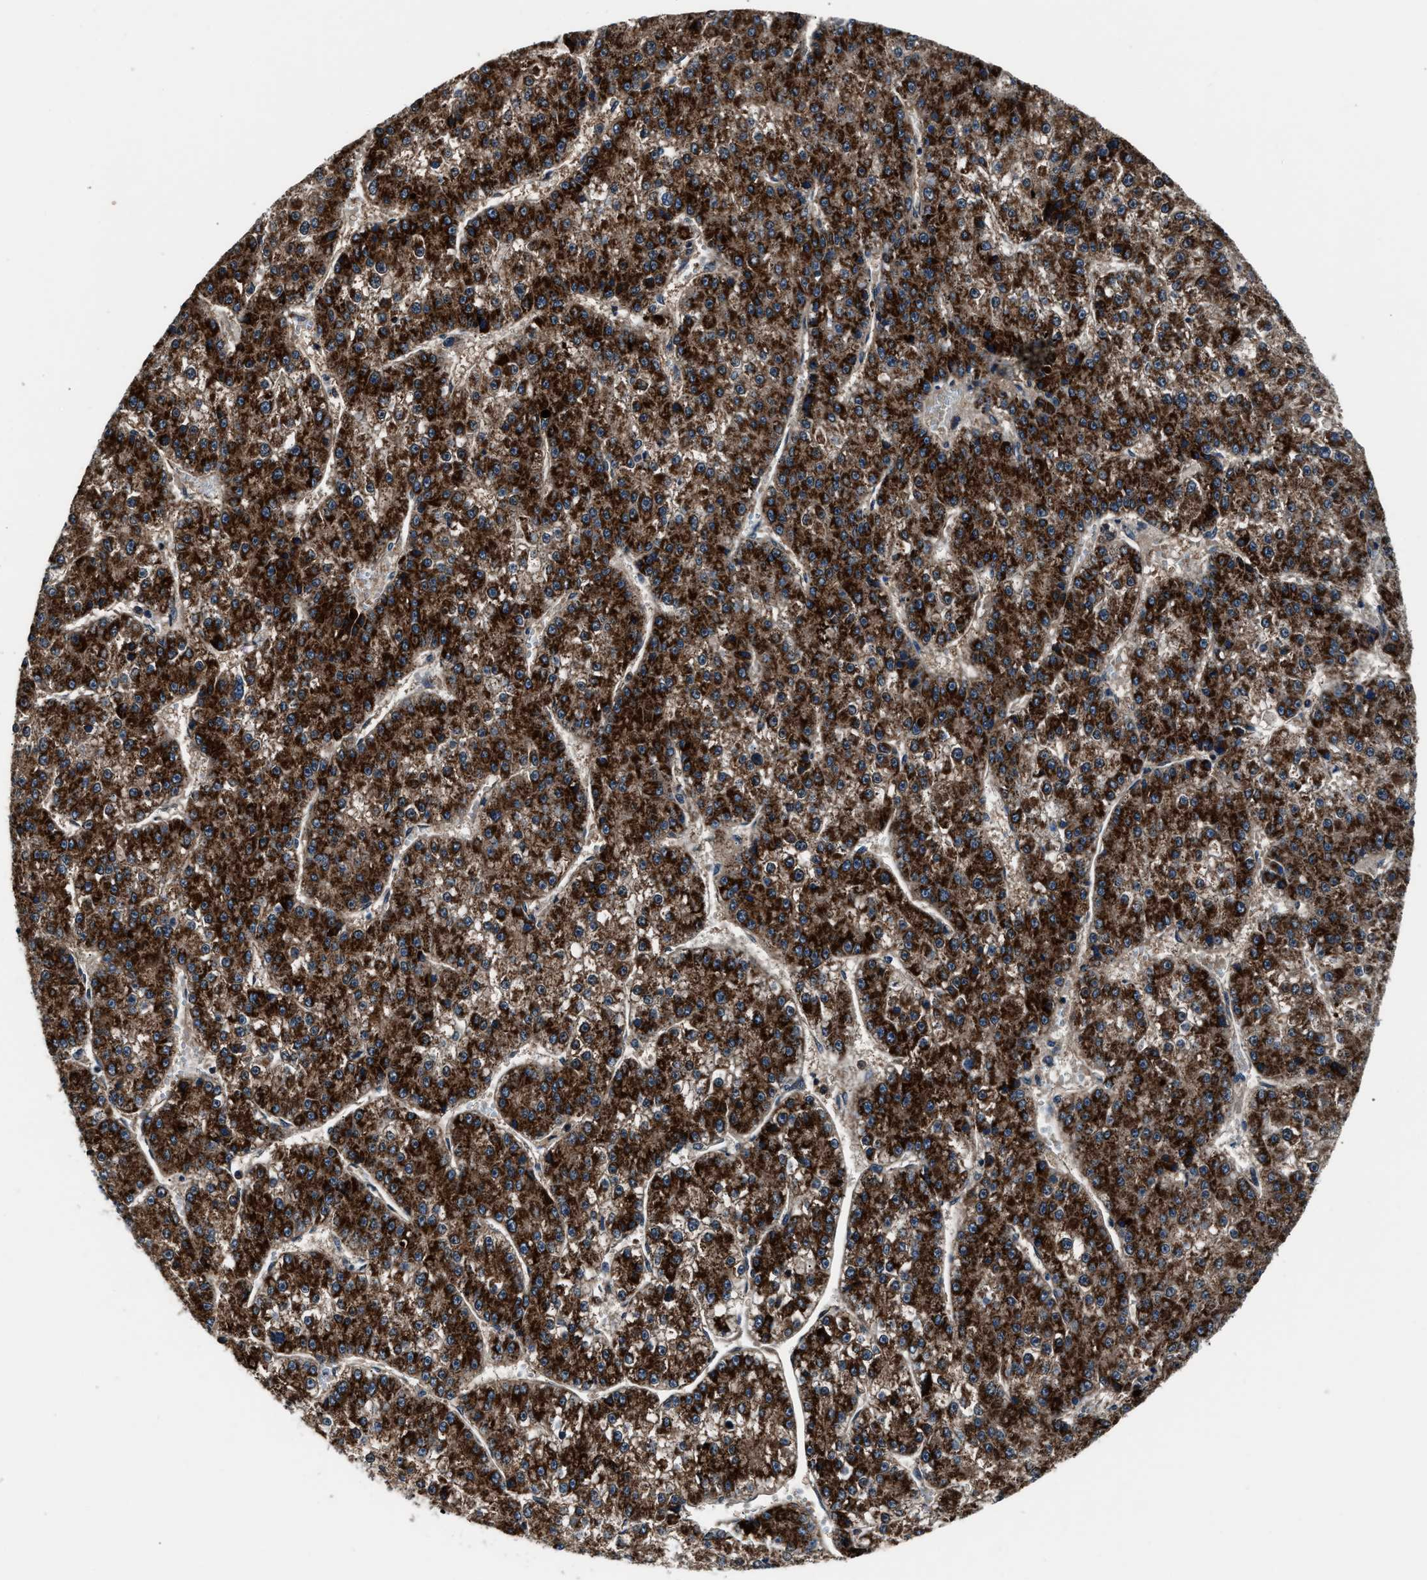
{"staining": {"intensity": "strong", "quantity": ">75%", "location": "cytoplasmic/membranous"}, "tissue": "liver cancer", "cell_type": "Tumor cells", "image_type": "cancer", "snomed": [{"axis": "morphology", "description": "Carcinoma, Hepatocellular, NOS"}, {"axis": "topography", "description": "Liver"}], "caption": "A photomicrograph of liver hepatocellular carcinoma stained for a protein reveals strong cytoplasmic/membranous brown staining in tumor cells.", "gene": "GGCT", "patient": {"sex": "female", "age": 73}}